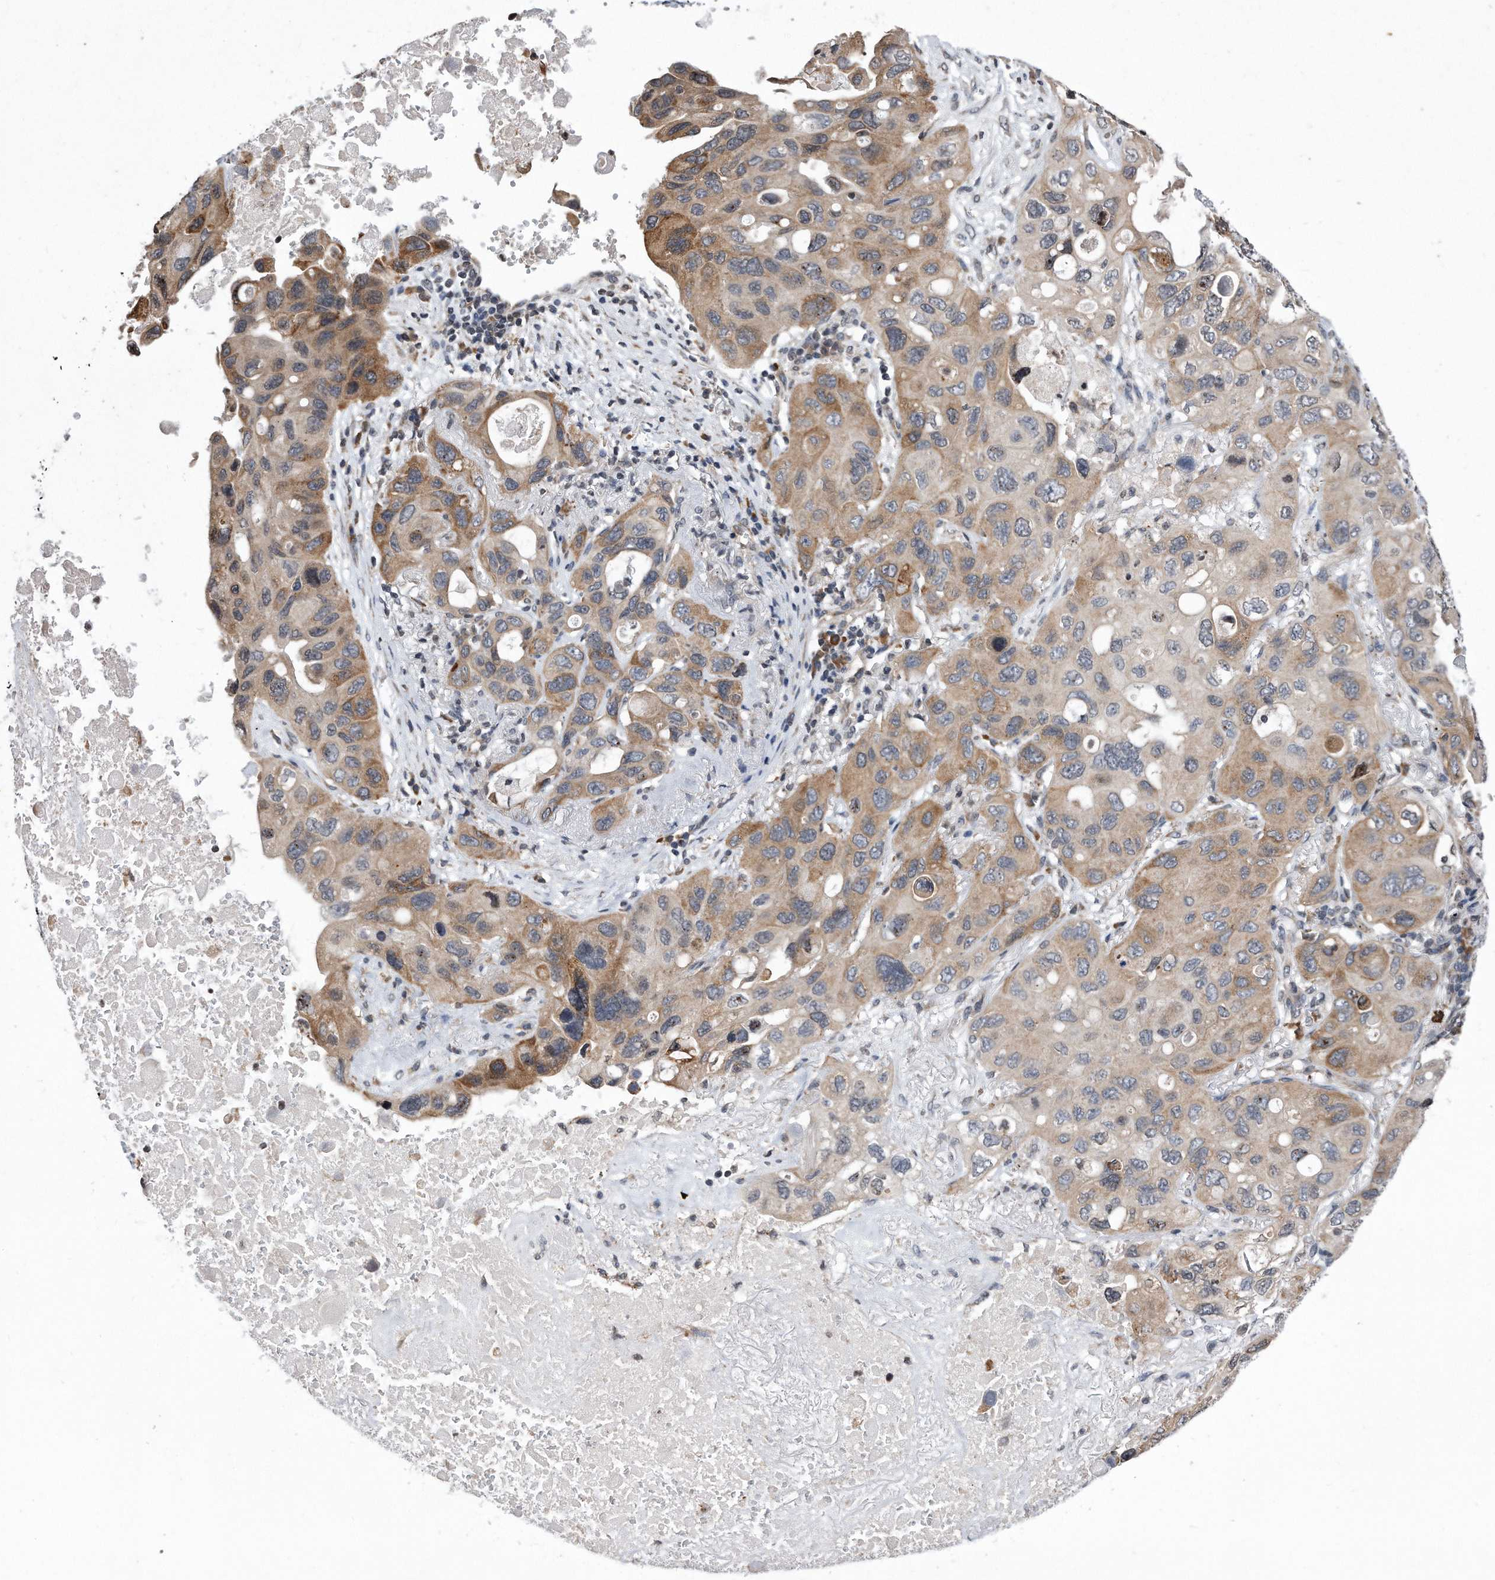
{"staining": {"intensity": "moderate", "quantity": "25%-75%", "location": "cytoplasmic/membranous"}, "tissue": "lung cancer", "cell_type": "Tumor cells", "image_type": "cancer", "snomed": [{"axis": "morphology", "description": "Squamous cell carcinoma, NOS"}, {"axis": "topography", "description": "Lung"}], "caption": "Approximately 25%-75% of tumor cells in human lung cancer reveal moderate cytoplasmic/membranous protein expression as visualized by brown immunohistochemical staining.", "gene": "DAB1", "patient": {"sex": "female", "age": 73}}